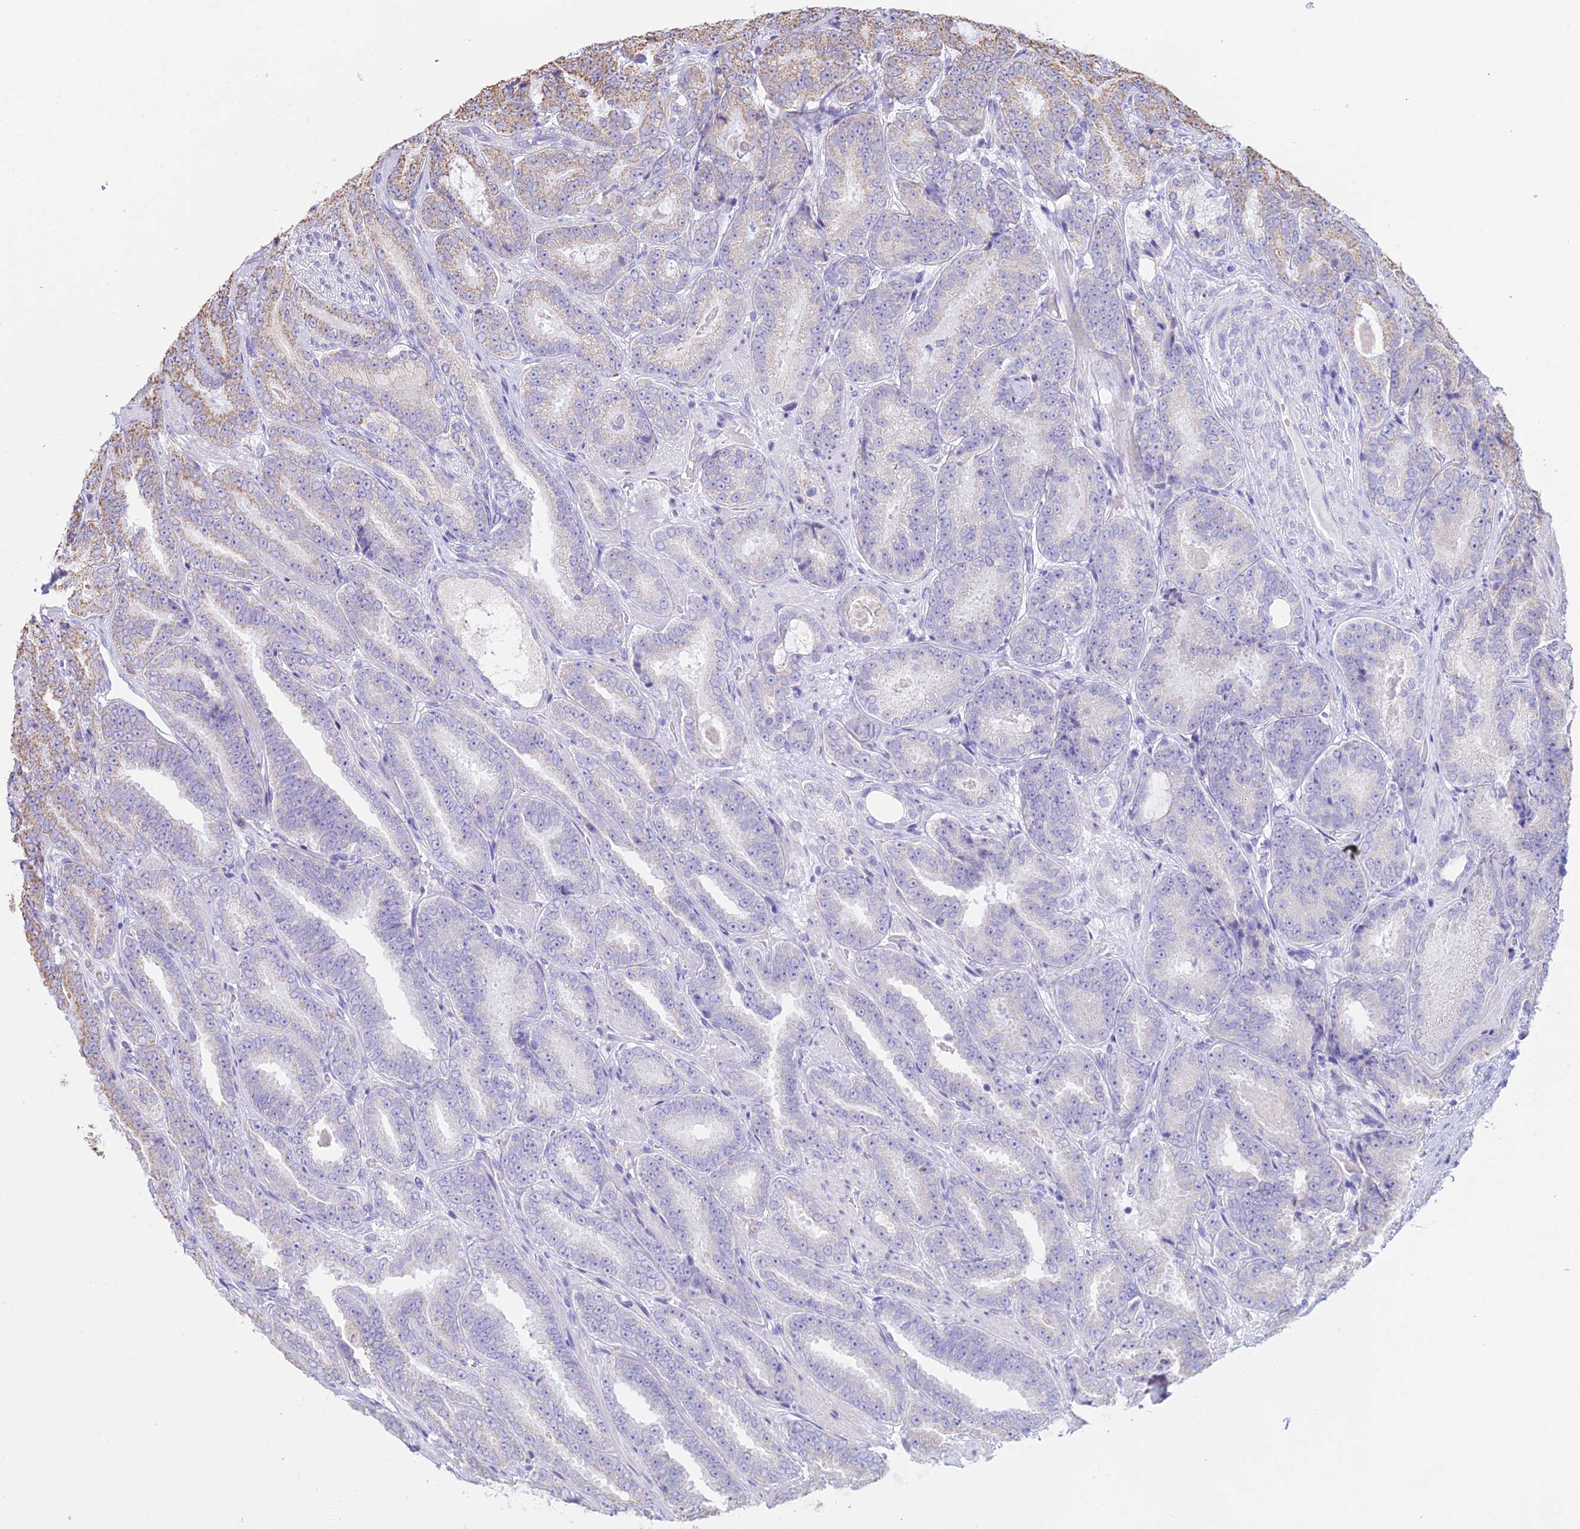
{"staining": {"intensity": "weak", "quantity": "<25%", "location": "cytoplasmic/membranous"}, "tissue": "prostate cancer", "cell_type": "Tumor cells", "image_type": "cancer", "snomed": [{"axis": "morphology", "description": "Adenocarcinoma, High grade"}, {"axis": "topography", "description": "Prostate"}], "caption": "High-grade adenocarcinoma (prostate) stained for a protein using IHC shows no staining tumor cells.", "gene": "OR2W3", "patient": {"sex": "male", "age": 72}}